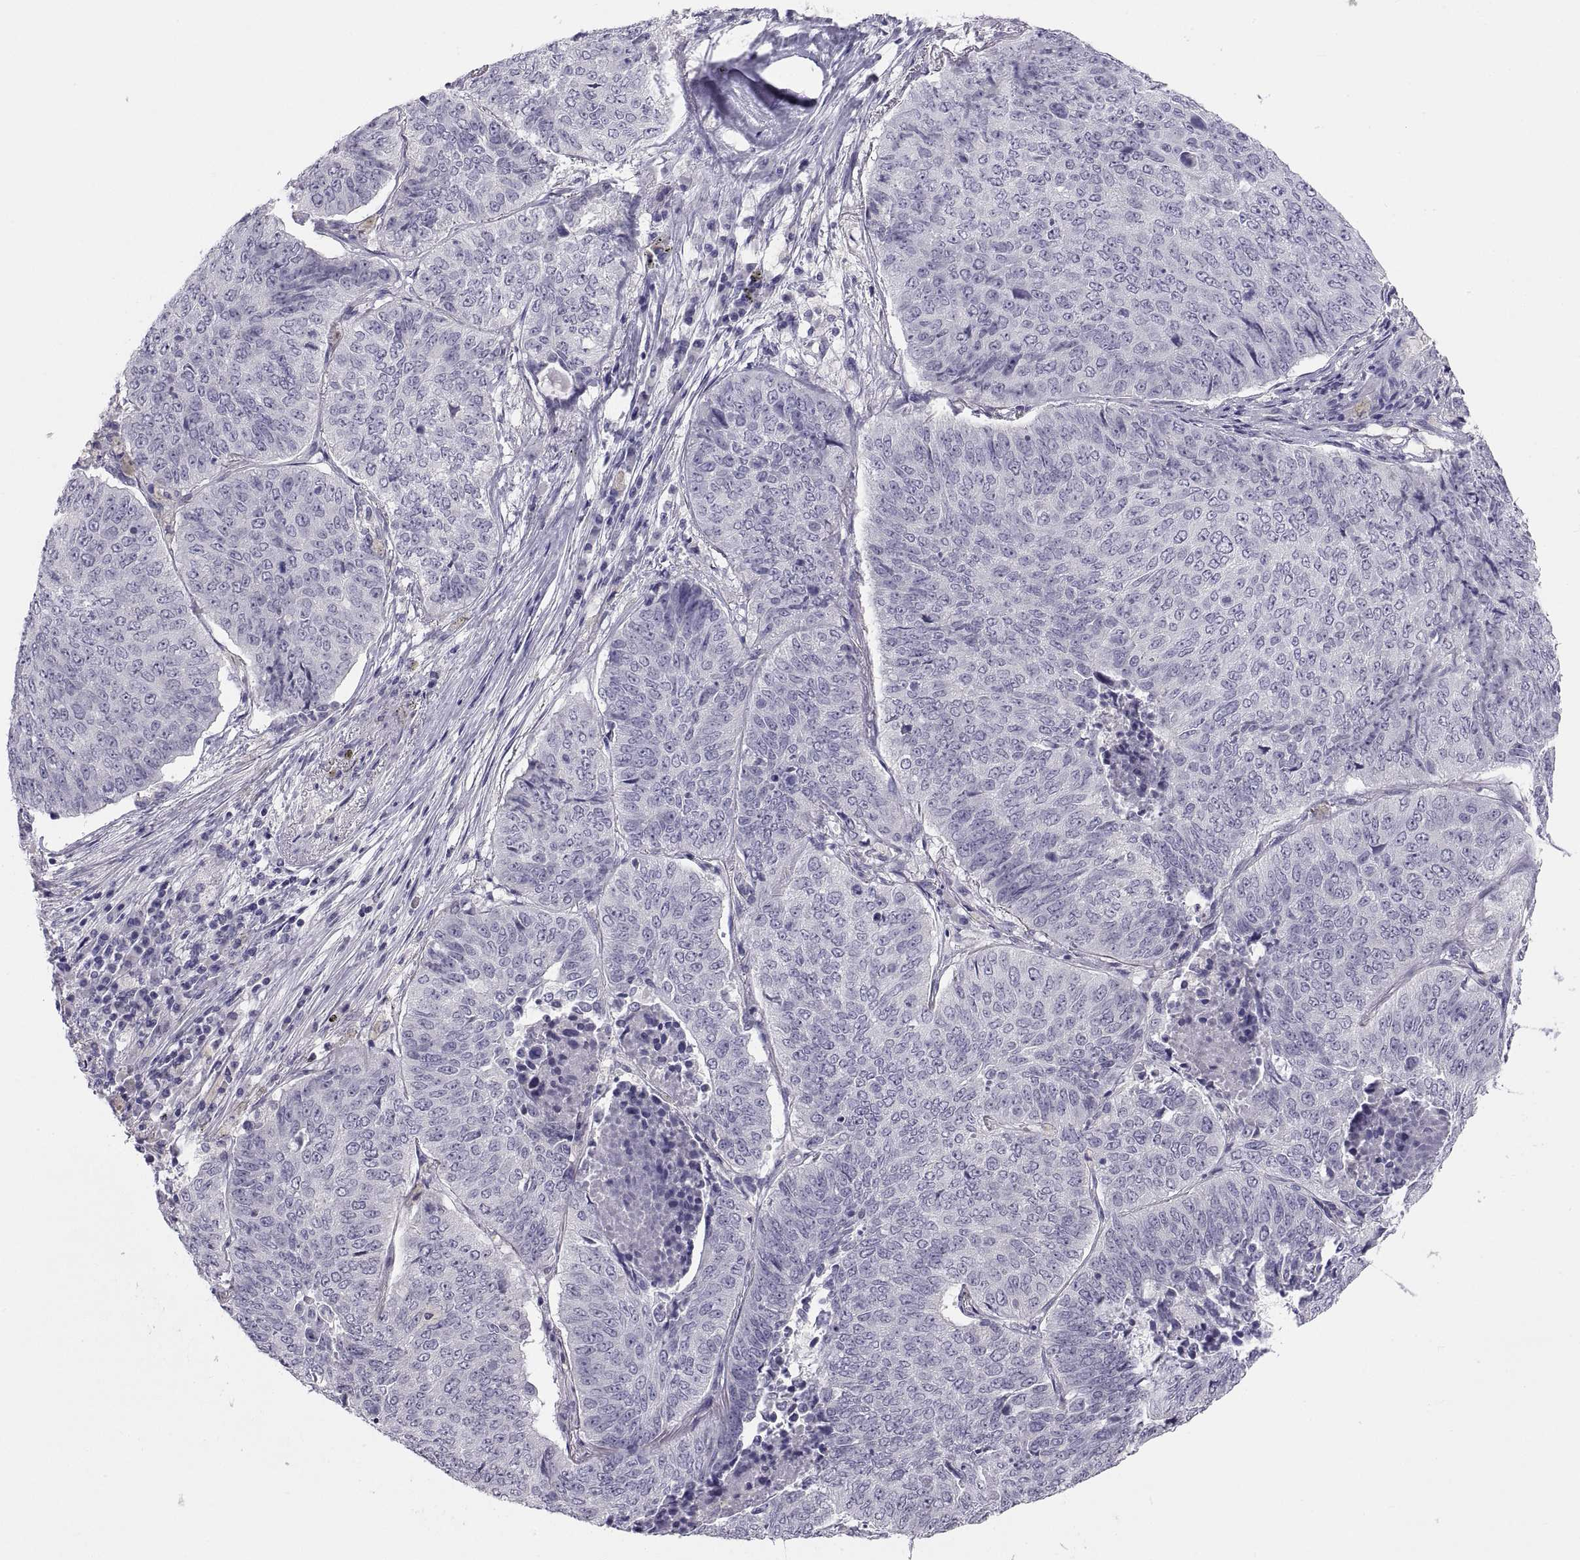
{"staining": {"intensity": "negative", "quantity": "none", "location": "none"}, "tissue": "lung cancer", "cell_type": "Tumor cells", "image_type": "cancer", "snomed": [{"axis": "morphology", "description": "Normal tissue, NOS"}, {"axis": "morphology", "description": "Squamous cell carcinoma, NOS"}, {"axis": "topography", "description": "Bronchus"}, {"axis": "topography", "description": "Lung"}], "caption": "Human squamous cell carcinoma (lung) stained for a protein using immunohistochemistry (IHC) reveals no positivity in tumor cells.", "gene": "STRC", "patient": {"sex": "male", "age": 64}}